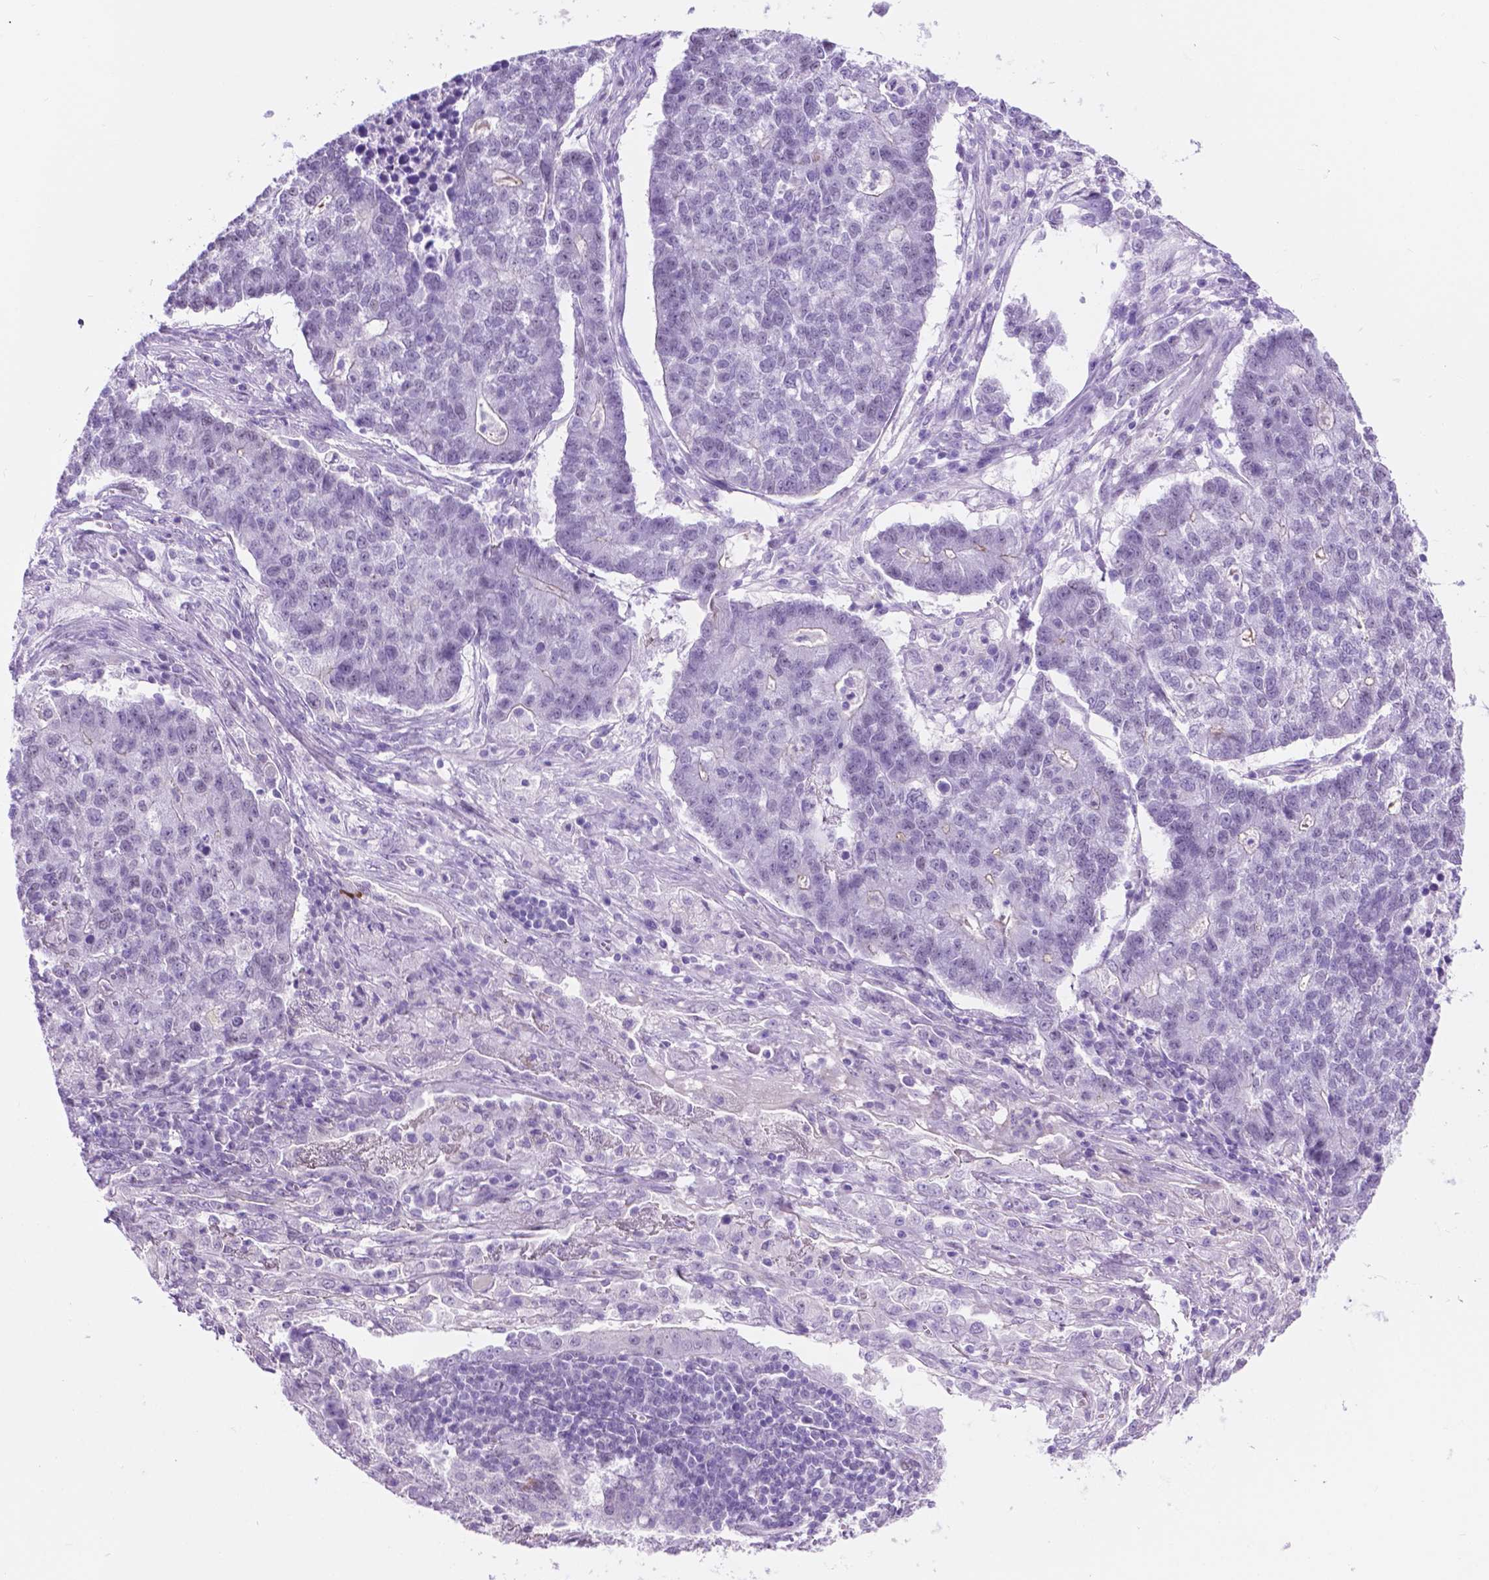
{"staining": {"intensity": "negative", "quantity": "none", "location": "none"}, "tissue": "lung cancer", "cell_type": "Tumor cells", "image_type": "cancer", "snomed": [{"axis": "morphology", "description": "Adenocarcinoma, NOS"}, {"axis": "topography", "description": "Lung"}], "caption": "Immunohistochemical staining of lung cancer demonstrates no significant positivity in tumor cells. The staining is performed using DAB (3,3'-diaminobenzidine) brown chromogen with nuclei counter-stained in using hematoxylin.", "gene": "ACY3", "patient": {"sex": "male", "age": 57}}